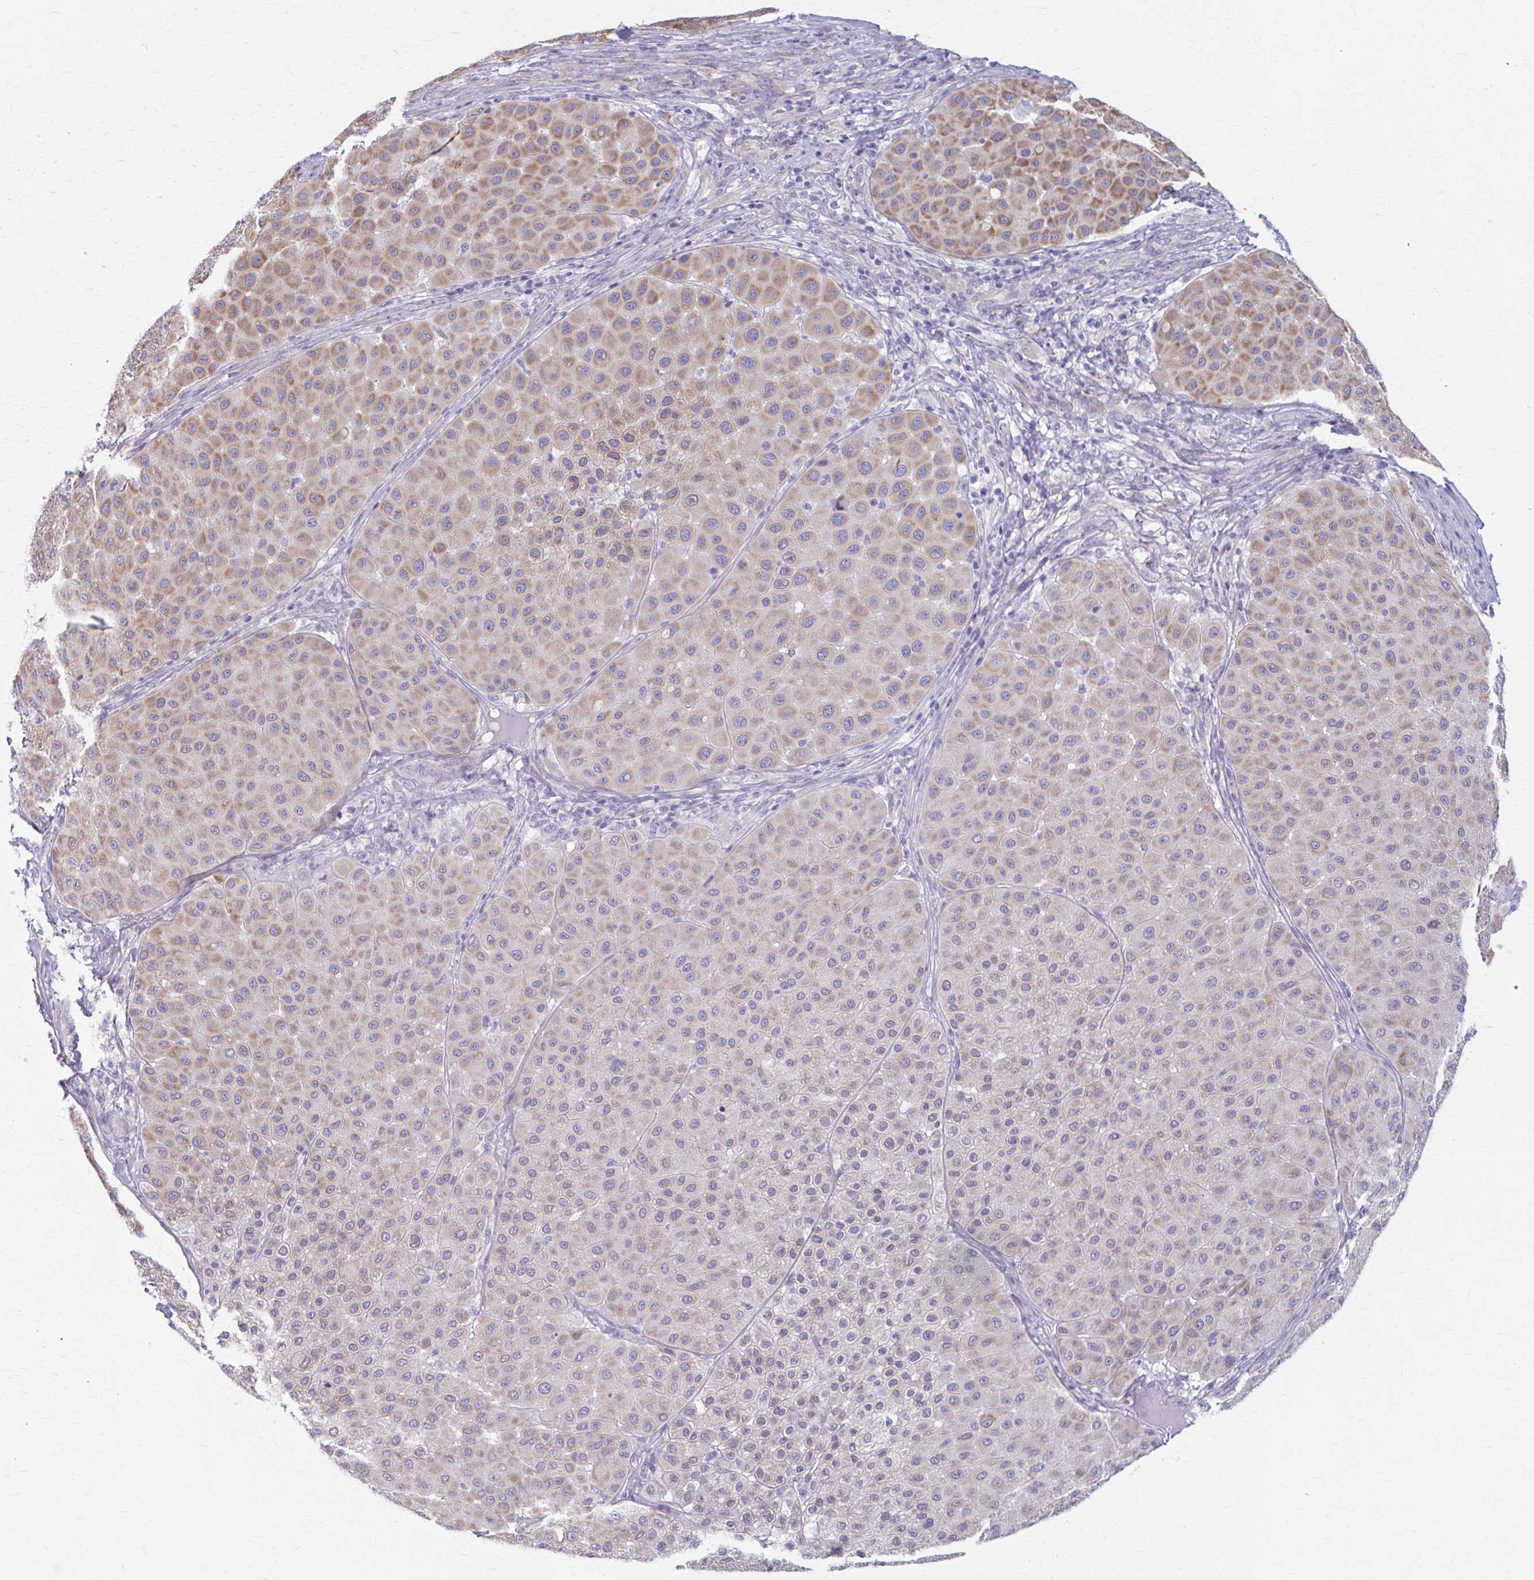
{"staining": {"intensity": "weak", "quantity": "25%-75%", "location": "cytoplasmic/membranous"}, "tissue": "melanoma", "cell_type": "Tumor cells", "image_type": "cancer", "snomed": [{"axis": "morphology", "description": "Malignant melanoma, Metastatic site"}, {"axis": "topography", "description": "Smooth muscle"}], "caption": "The image reveals immunohistochemical staining of malignant melanoma (metastatic site). There is weak cytoplasmic/membranous expression is present in approximately 25%-75% of tumor cells. (Stains: DAB in brown, nuclei in blue, Microscopy: brightfield microscopy at high magnification).", "gene": "PRKRA", "patient": {"sex": "male", "age": 41}}